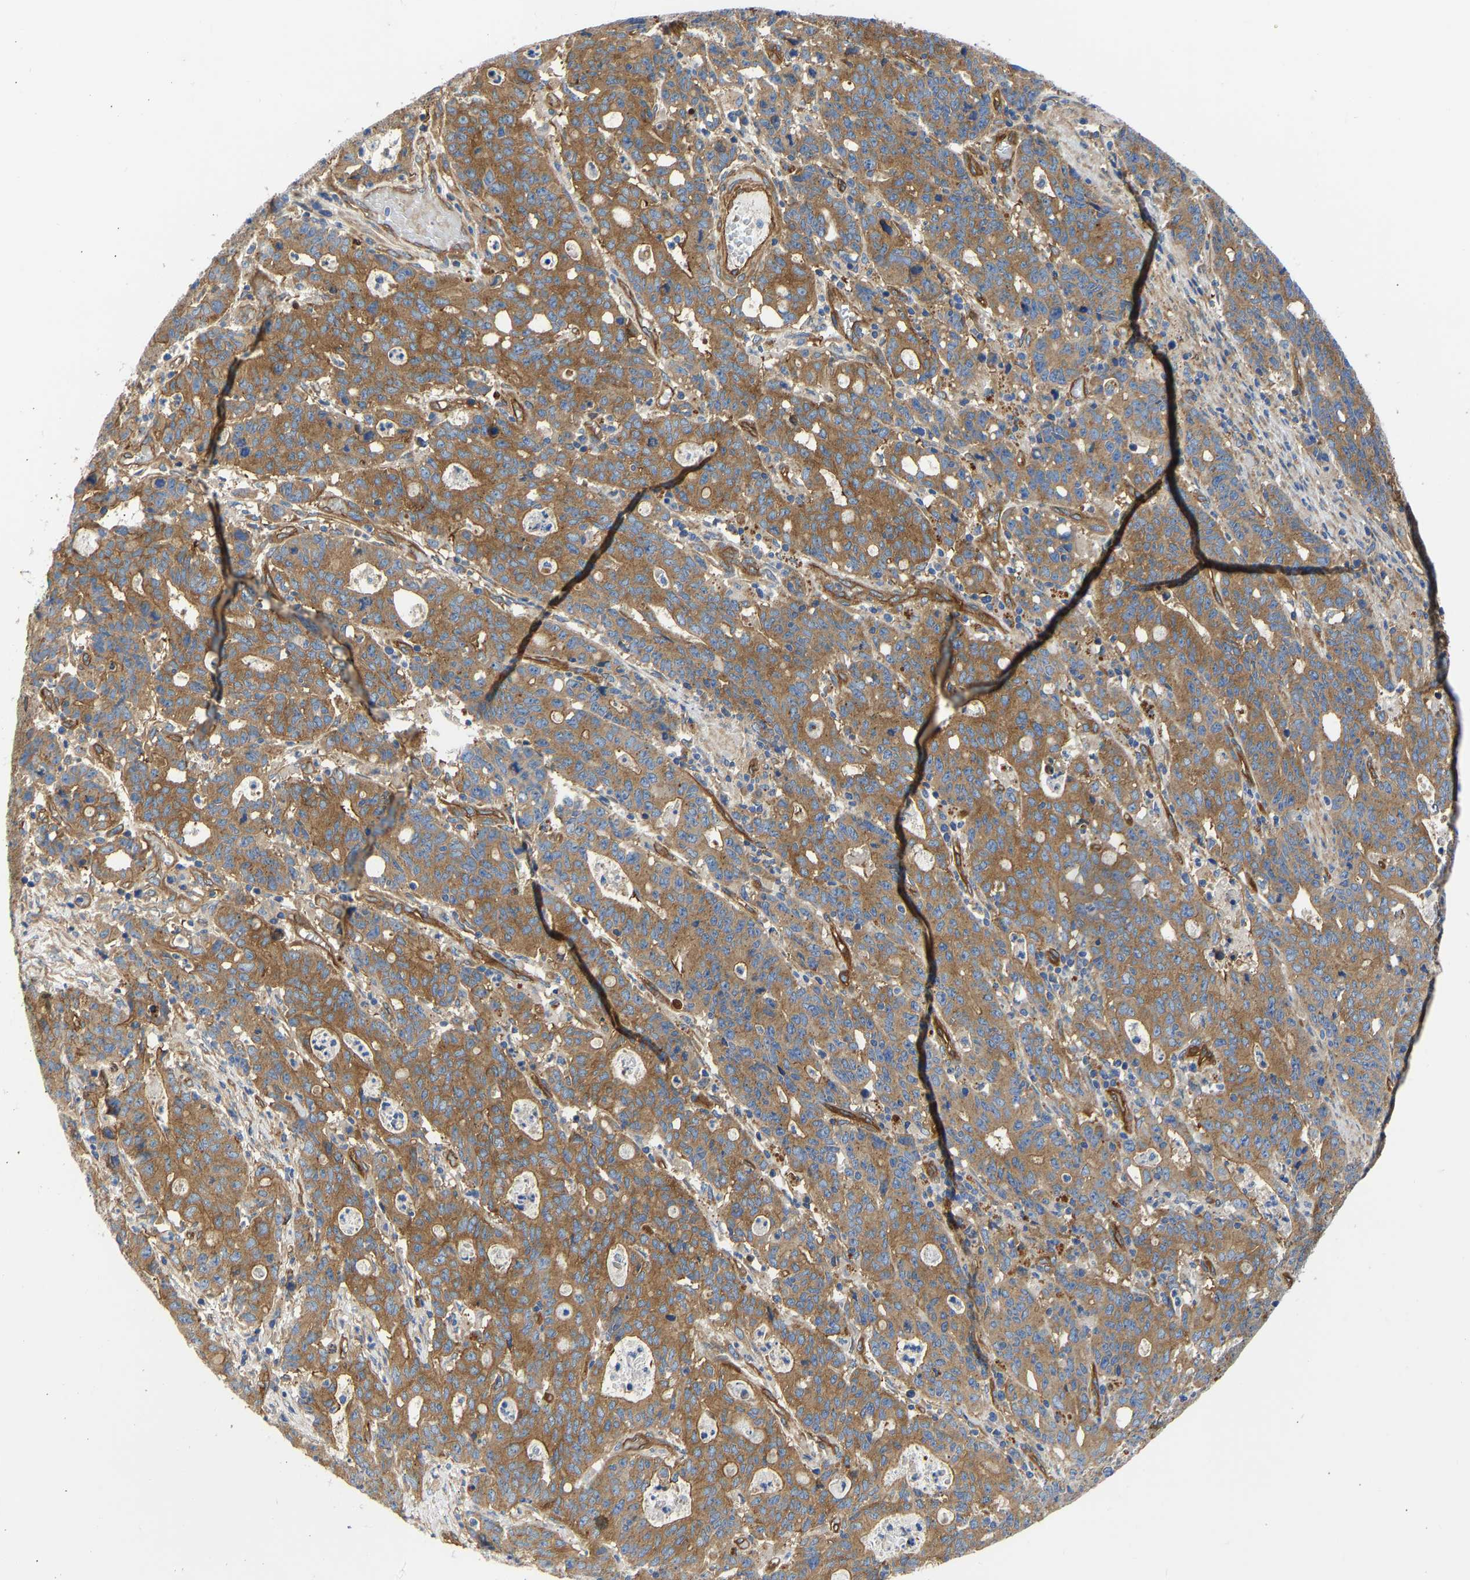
{"staining": {"intensity": "moderate", "quantity": ">75%", "location": "cytoplasmic/membranous"}, "tissue": "stomach cancer", "cell_type": "Tumor cells", "image_type": "cancer", "snomed": [{"axis": "morphology", "description": "Adenocarcinoma, NOS"}, {"axis": "topography", "description": "Stomach, upper"}], "caption": "An immunohistochemistry (IHC) photomicrograph of neoplastic tissue is shown. Protein staining in brown highlights moderate cytoplasmic/membranous positivity in stomach adenocarcinoma within tumor cells.", "gene": "MYO1C", "patient": {"sex": "male", "age": 69}}